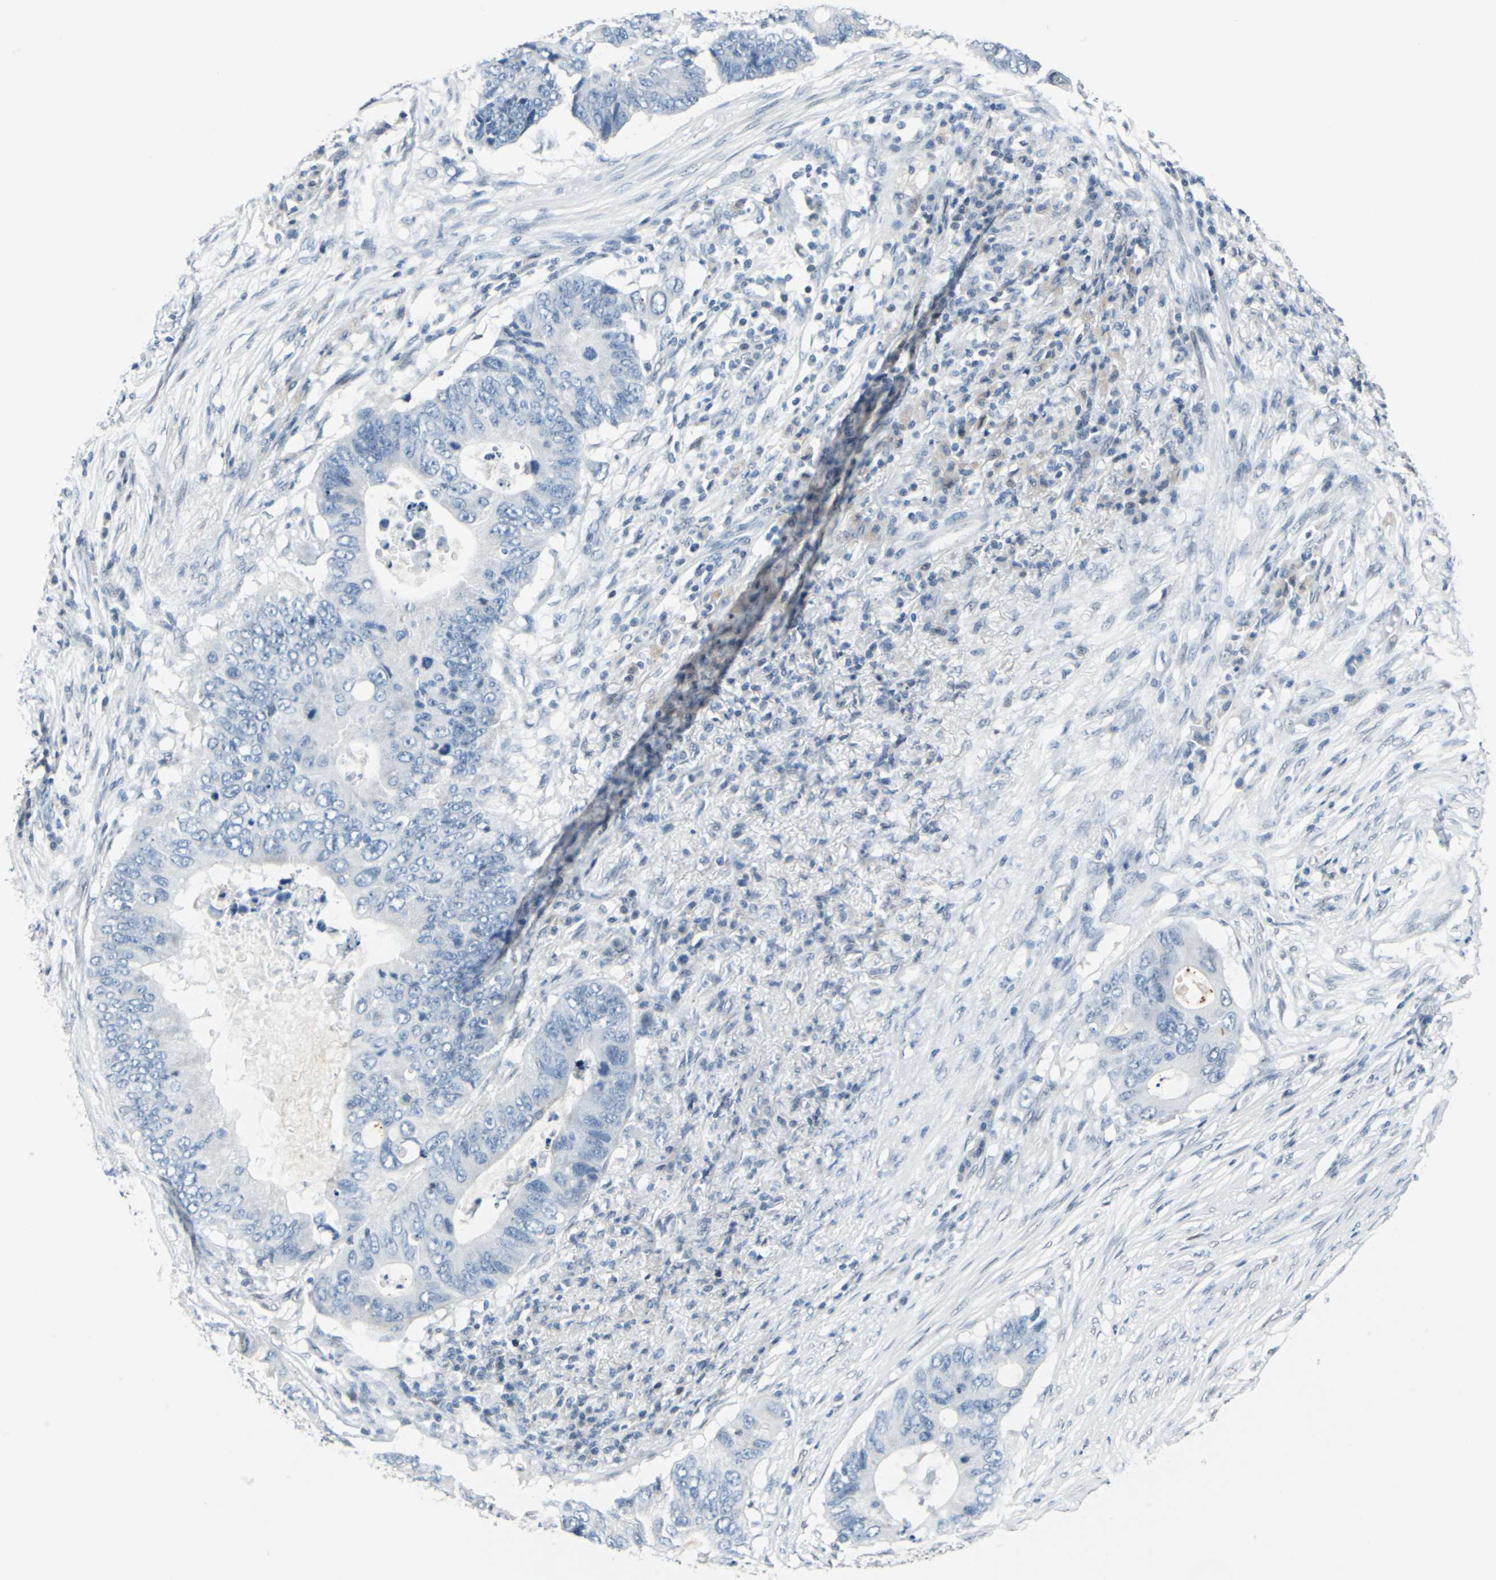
{"staining": {"intensity": "negative", "quantity": "none", "location": "none"}, "tissue": "colorectal cancer", "cell_type": "Tumor cells", "image_type": "cancer", "snomed": [{"axis": "morphology", "description": "Adenocarcinoma, NOS"}, {"axis": "topography", "description": "Colon"}], "caption": "Image shows no significant protein positivity in tumor cells of colorectal cancer (adenocarcinoma). (Immunohistochemistry (ihc), brightfield microscopy, high magnification).", "gene": "HCFC2", "patient": {"sex": "male", "age": 71}}